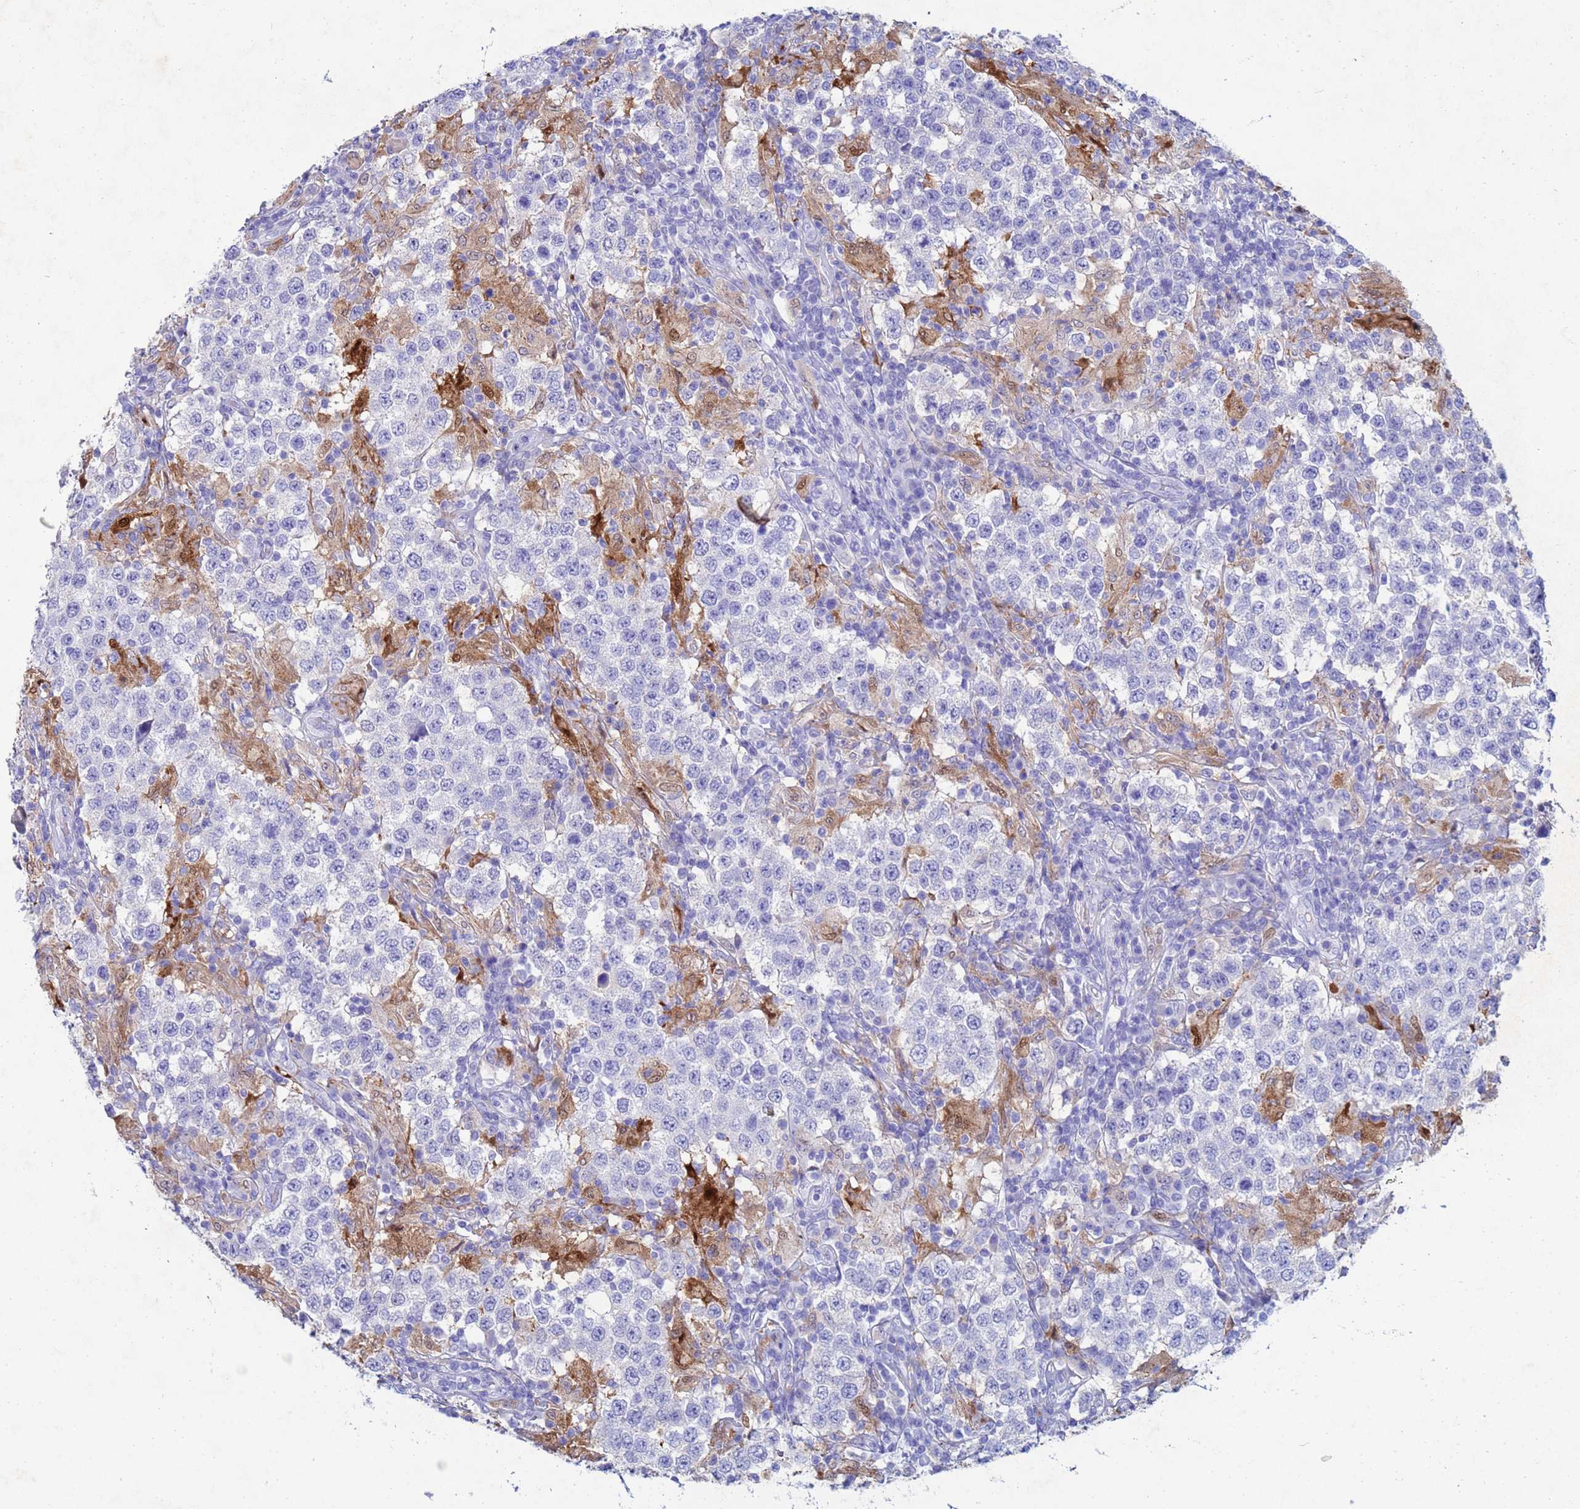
{"staining": {"intensity": "negative", "quantity": "none", "location": "none"}, "tissue": "testis cancer", "cell_type": "Tumor cells", "image_type": "cancer", "snomed": [{"axis": "morphology", "description": "Seminoma, NOS"}, {"axis": "morphology", "description": "Carcinoma, Embryonal, NOS"}, {"axis": "topography", "description": "Testis"}], "caption": "A histopathology image of human testis cancer (seminoma) is negative for staining in tumor cells. Brightfield microscopy of immunohistochemistry (IHC) stained with DAB (brown) and hematoxylin (blue), captured at high magnification.", "gene": "CSTB", "patient": {"sex": "male", "age": 41}}